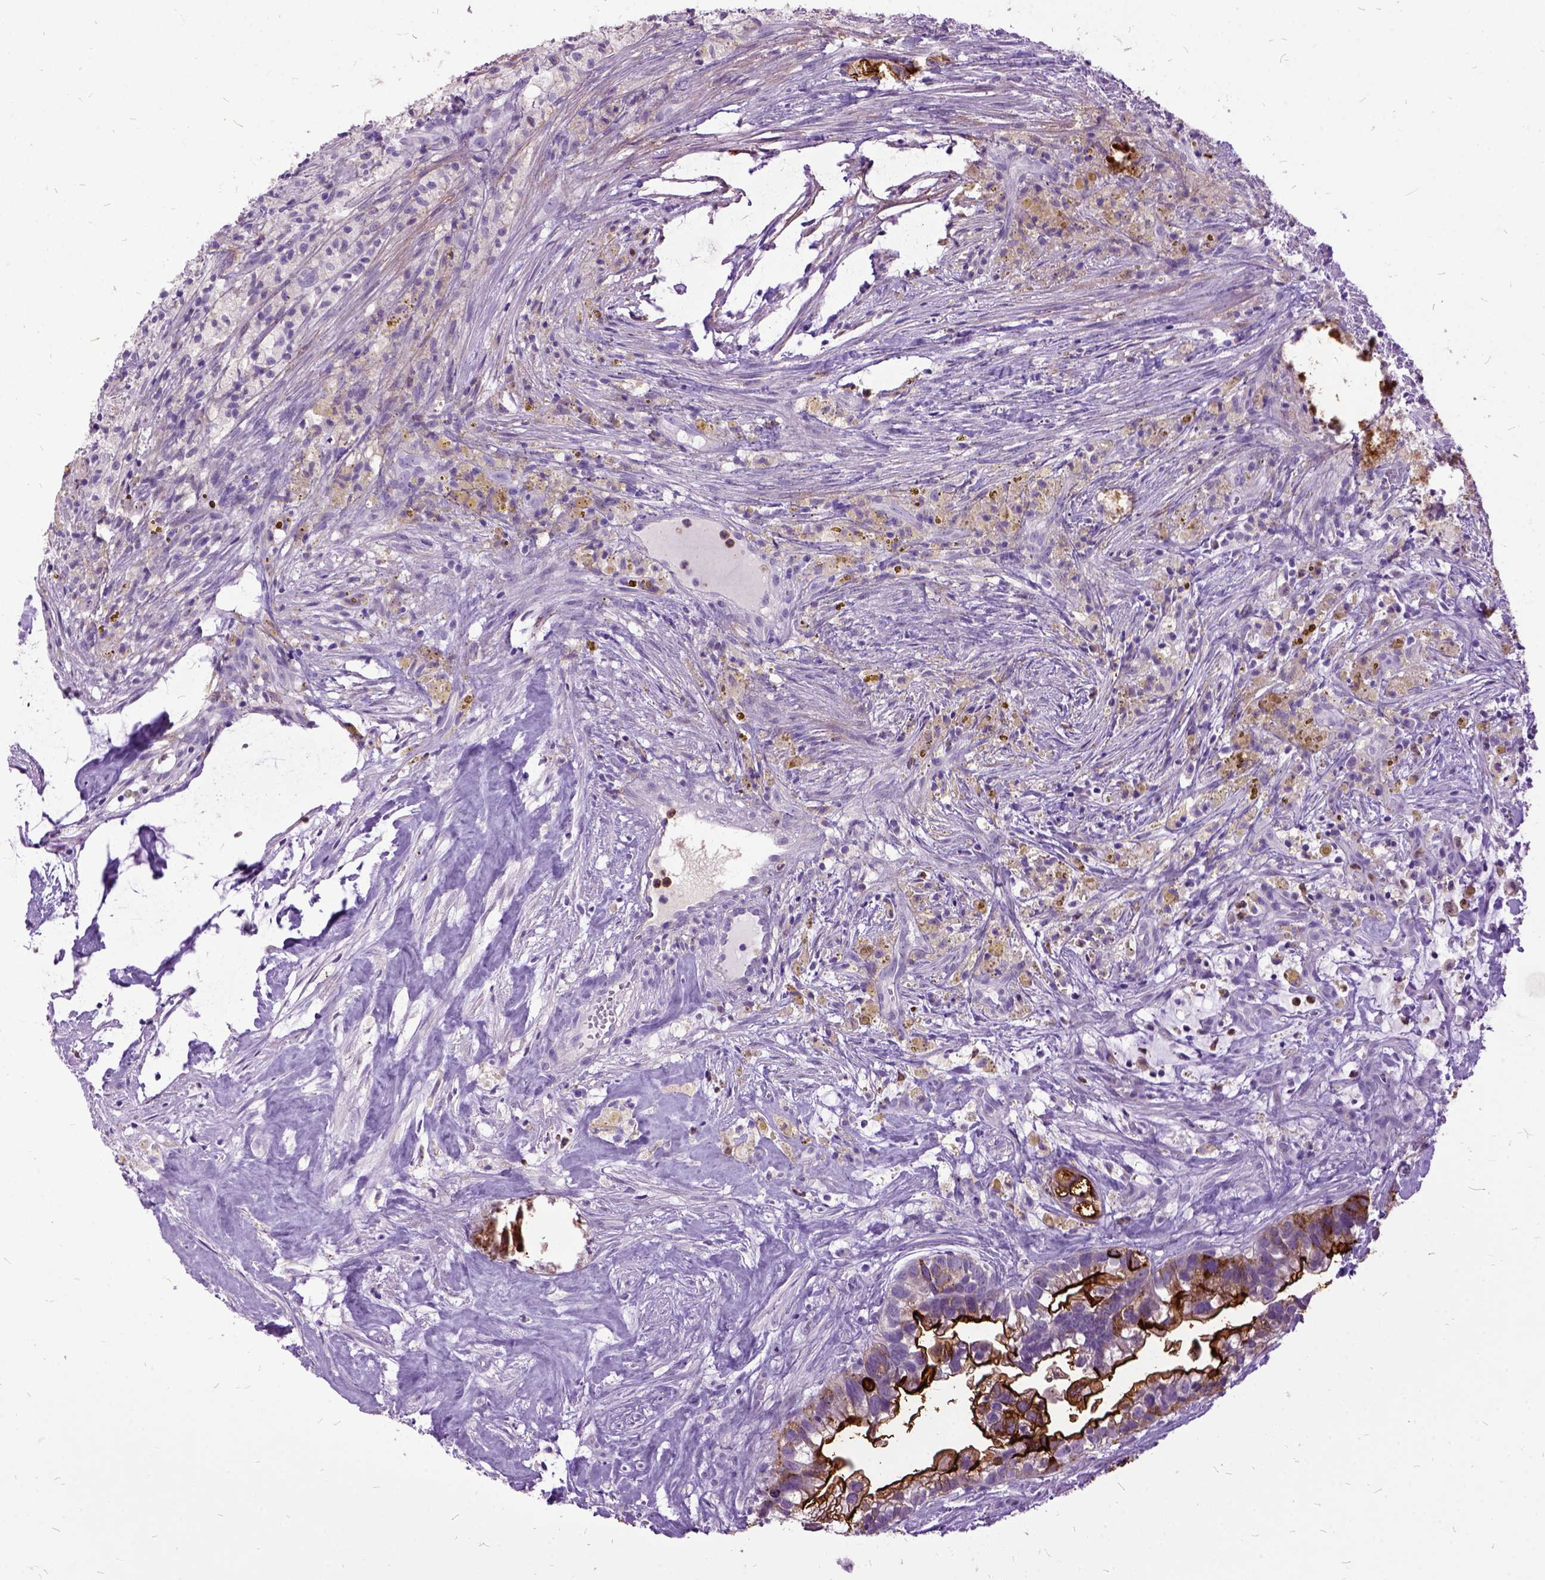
{"staining": {"intensity": "strong", "quantity": "25%-75%", "location": "cytoplasmic/membranous"}, "tissue": "head and neck cancer", "cell_type": "Tumor cells", "image_type": "cancer", "snomed": [{"axis": "morphology", "description": "Adenocarcinoma, NOS"}, {"axis": "topography", "description": "Head-Neck"}], "caption": "Strong cytoplasmic/membranous protein positivity is appreciated in about 25%-75% of tumor cells in head and neck cancer. (DAB (3,3'-diaminobenzidine) IHC with brightfield microscopy, high magnification).", "gene": "MME", "patient": {"sex": "male", "age": 62}}